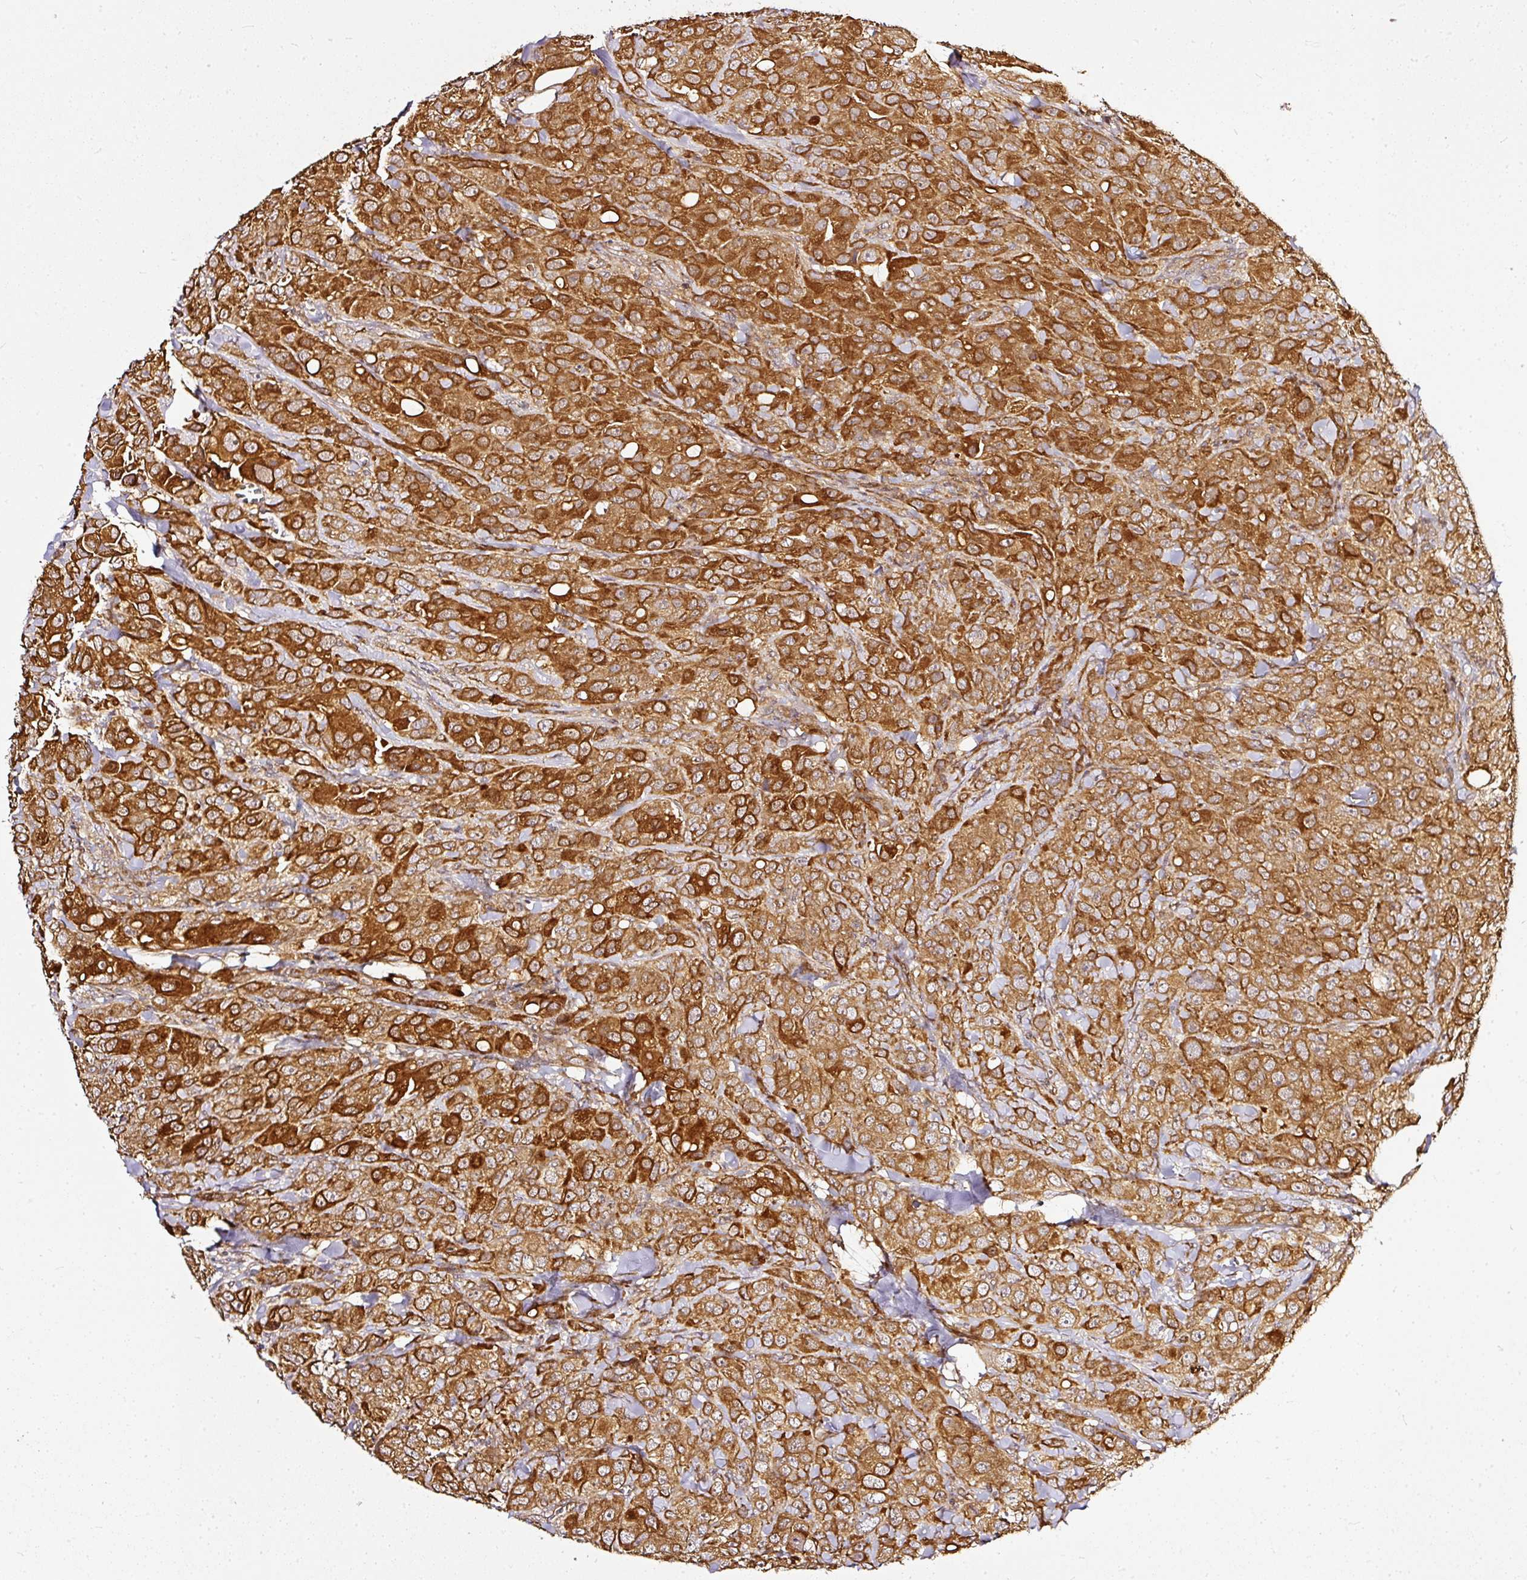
{"staining": {"intensity": "strong", "quantity": ">75%", "location": "cytoplasmic/membranous"}, "tissue": "breast cancer", "cell_type": "Tumor cells", "image_type": "cancer", "snomed": [{"axis": "morphology", "description": "Duct carcinoma"}, {"axis": "topography", "description": "Breast"}], "caption": "Immunohistochemistry (IHC) of human breast cancer (intraductal carcinoma) exhibits high levels of strong cytoplasmic/membranous expression in about >75% of tumor cells. (IHC, brightfield microscopy, high magnification).", "gene": "MIF4GD", "patient": {"sex": "female", "age": 43}}